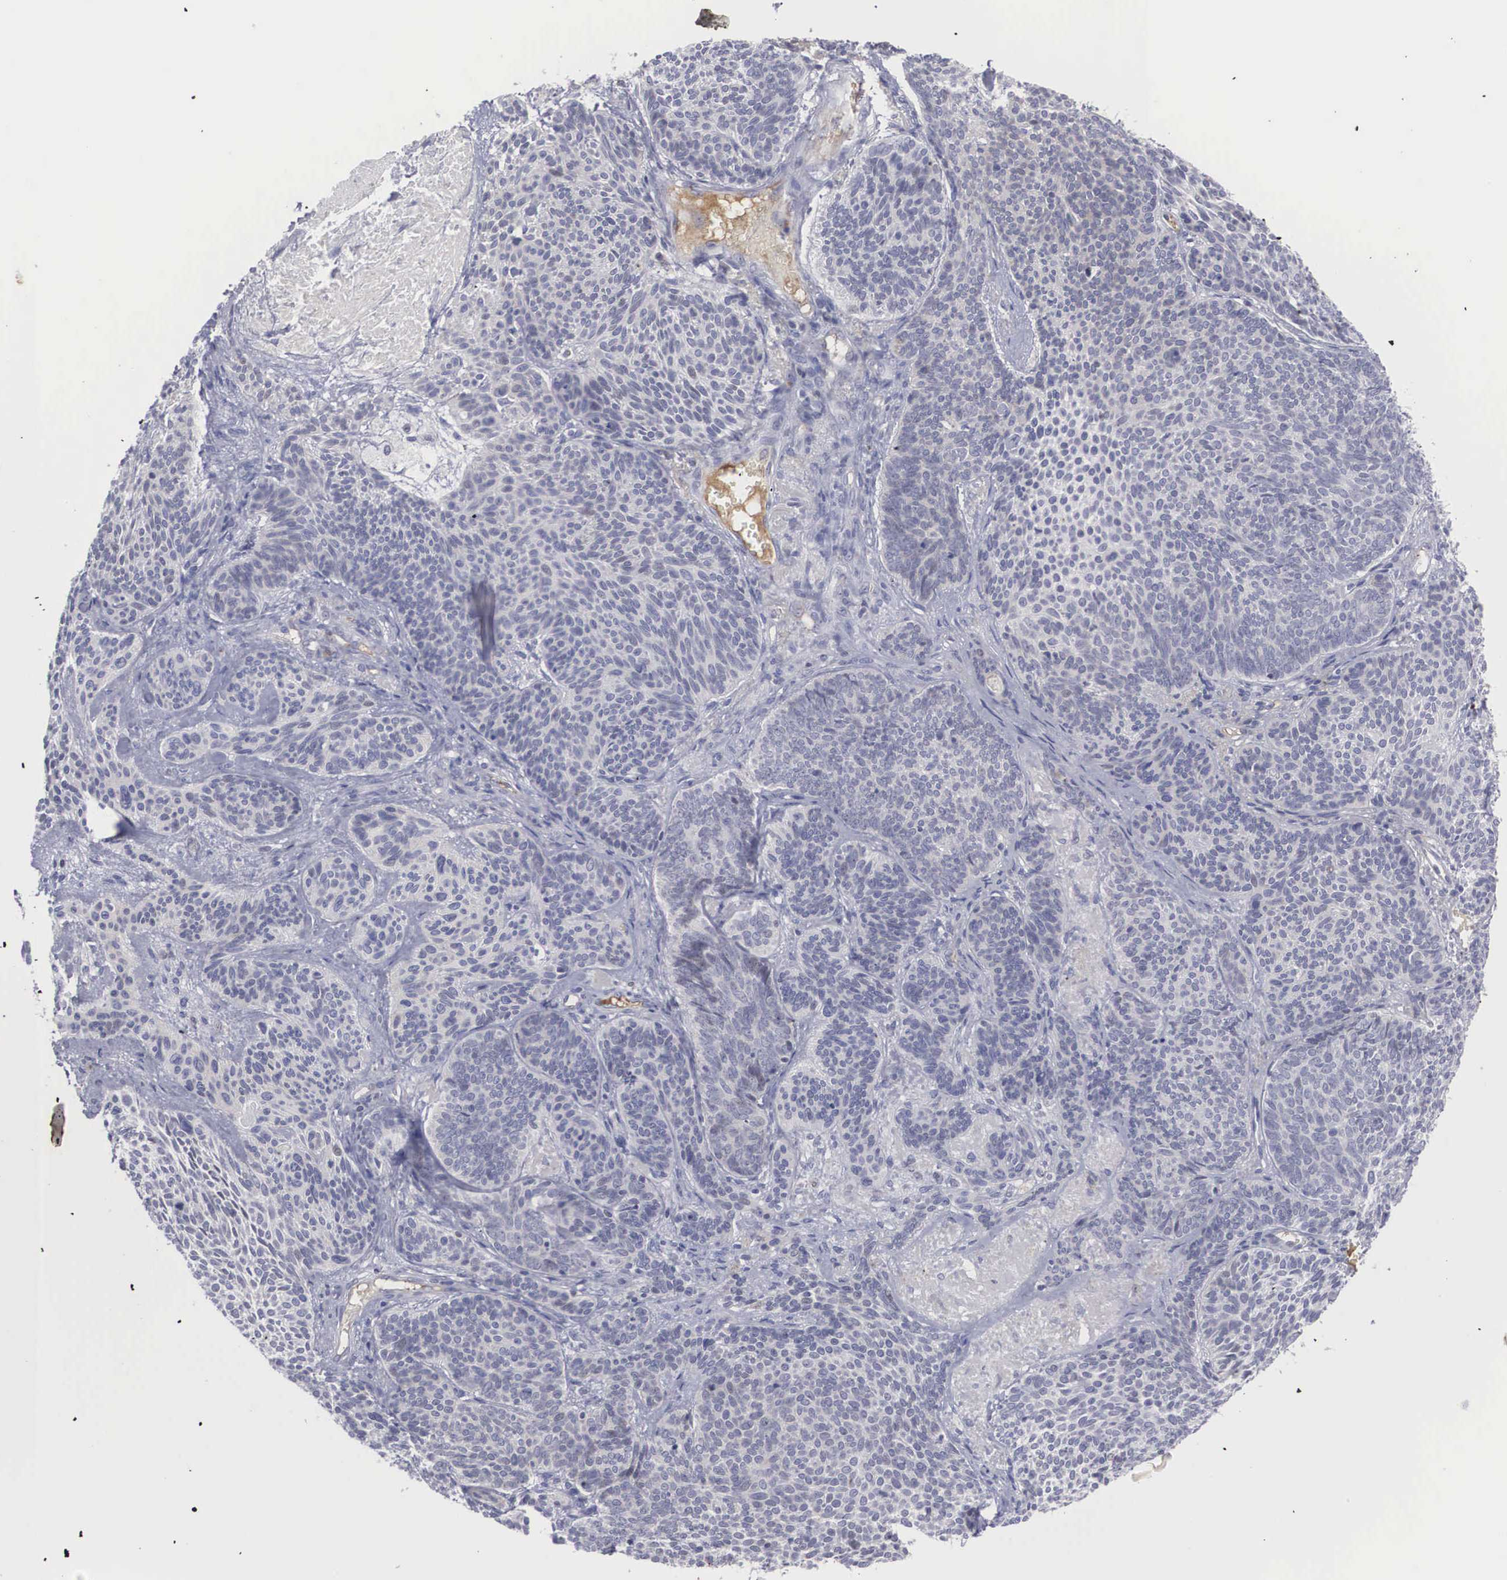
{"staining": {"intensity": "weak", "quantity": "<25%", "location": "cytoplasmic/membranous"}, "tissue": "skin cancer", "cell_type": "Tumor cells", "image_type": "cancer", "snomed": [{"axis": "morphology", "description": "Basal cell carcinoma"}, {"axis": "topography", "description": "Skin"}], "caption": "This is a histopathology image of immunohistochemistry (IHC) staining of basal cell carcinoma (skin), which shows no positivity in tumor cells. Nuclei are stained in blue.", "gene": "RBPJ", "patient": {"sex": "male", "age": 84}}